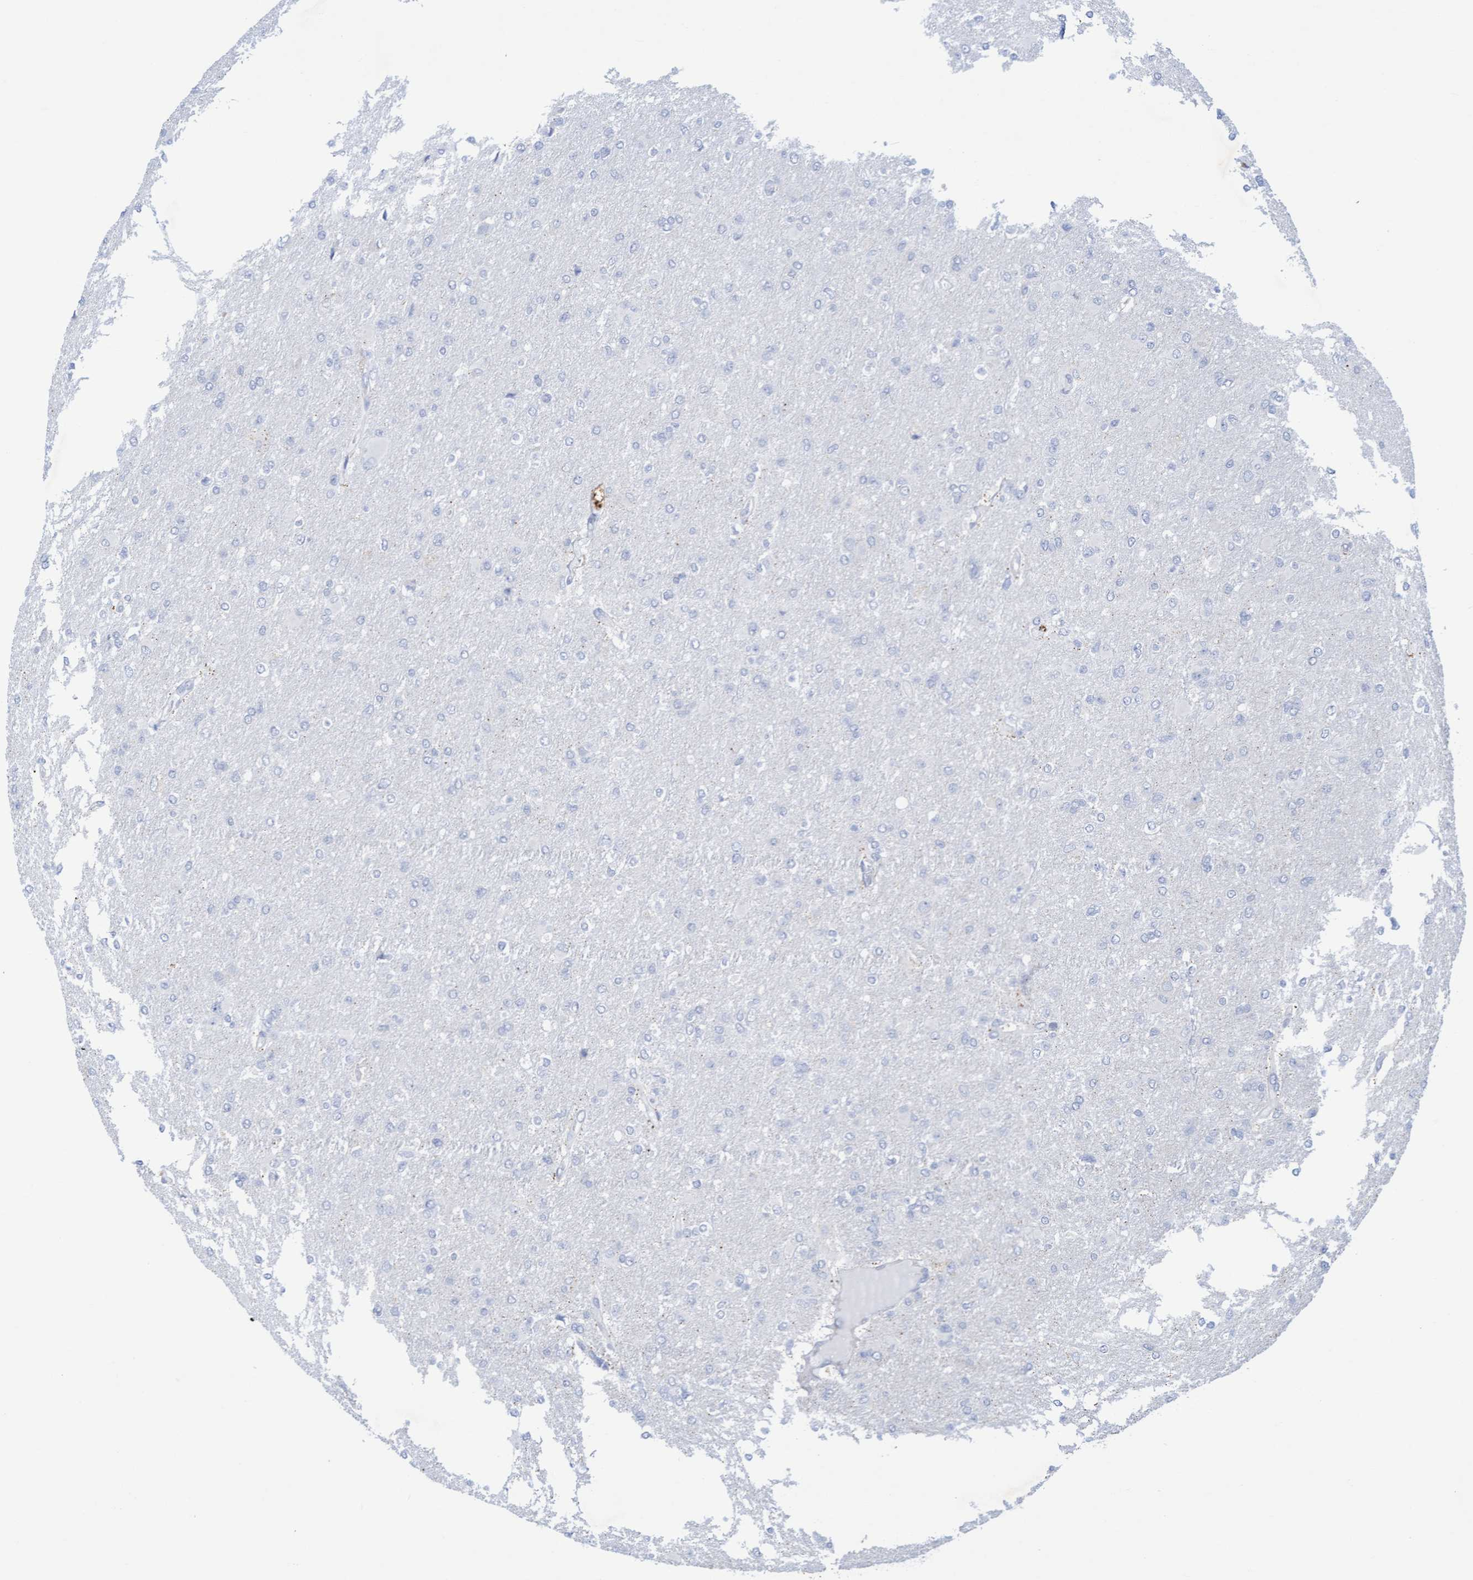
{"staining": {"intensity": "negative", "quantity": "none", "location": "none"}, "tissue": "glioma", "cell_type": "Tumor cells", "image_type": "cancer", "snomed": [{"axis": "morphology", "description": "Glioma, malignant, High grade"}, {"axis": "topography", "description": "Cerebral cortex"}], "caption": "IHC histopathology image of neoplastic tissue: glioma stained with DAB (3,3'-diaminobenzidine) reveals no significant protein staining in tumor cells.", "gene": "SLC28A3", "patient": {"sex": "female", "age": 36}}